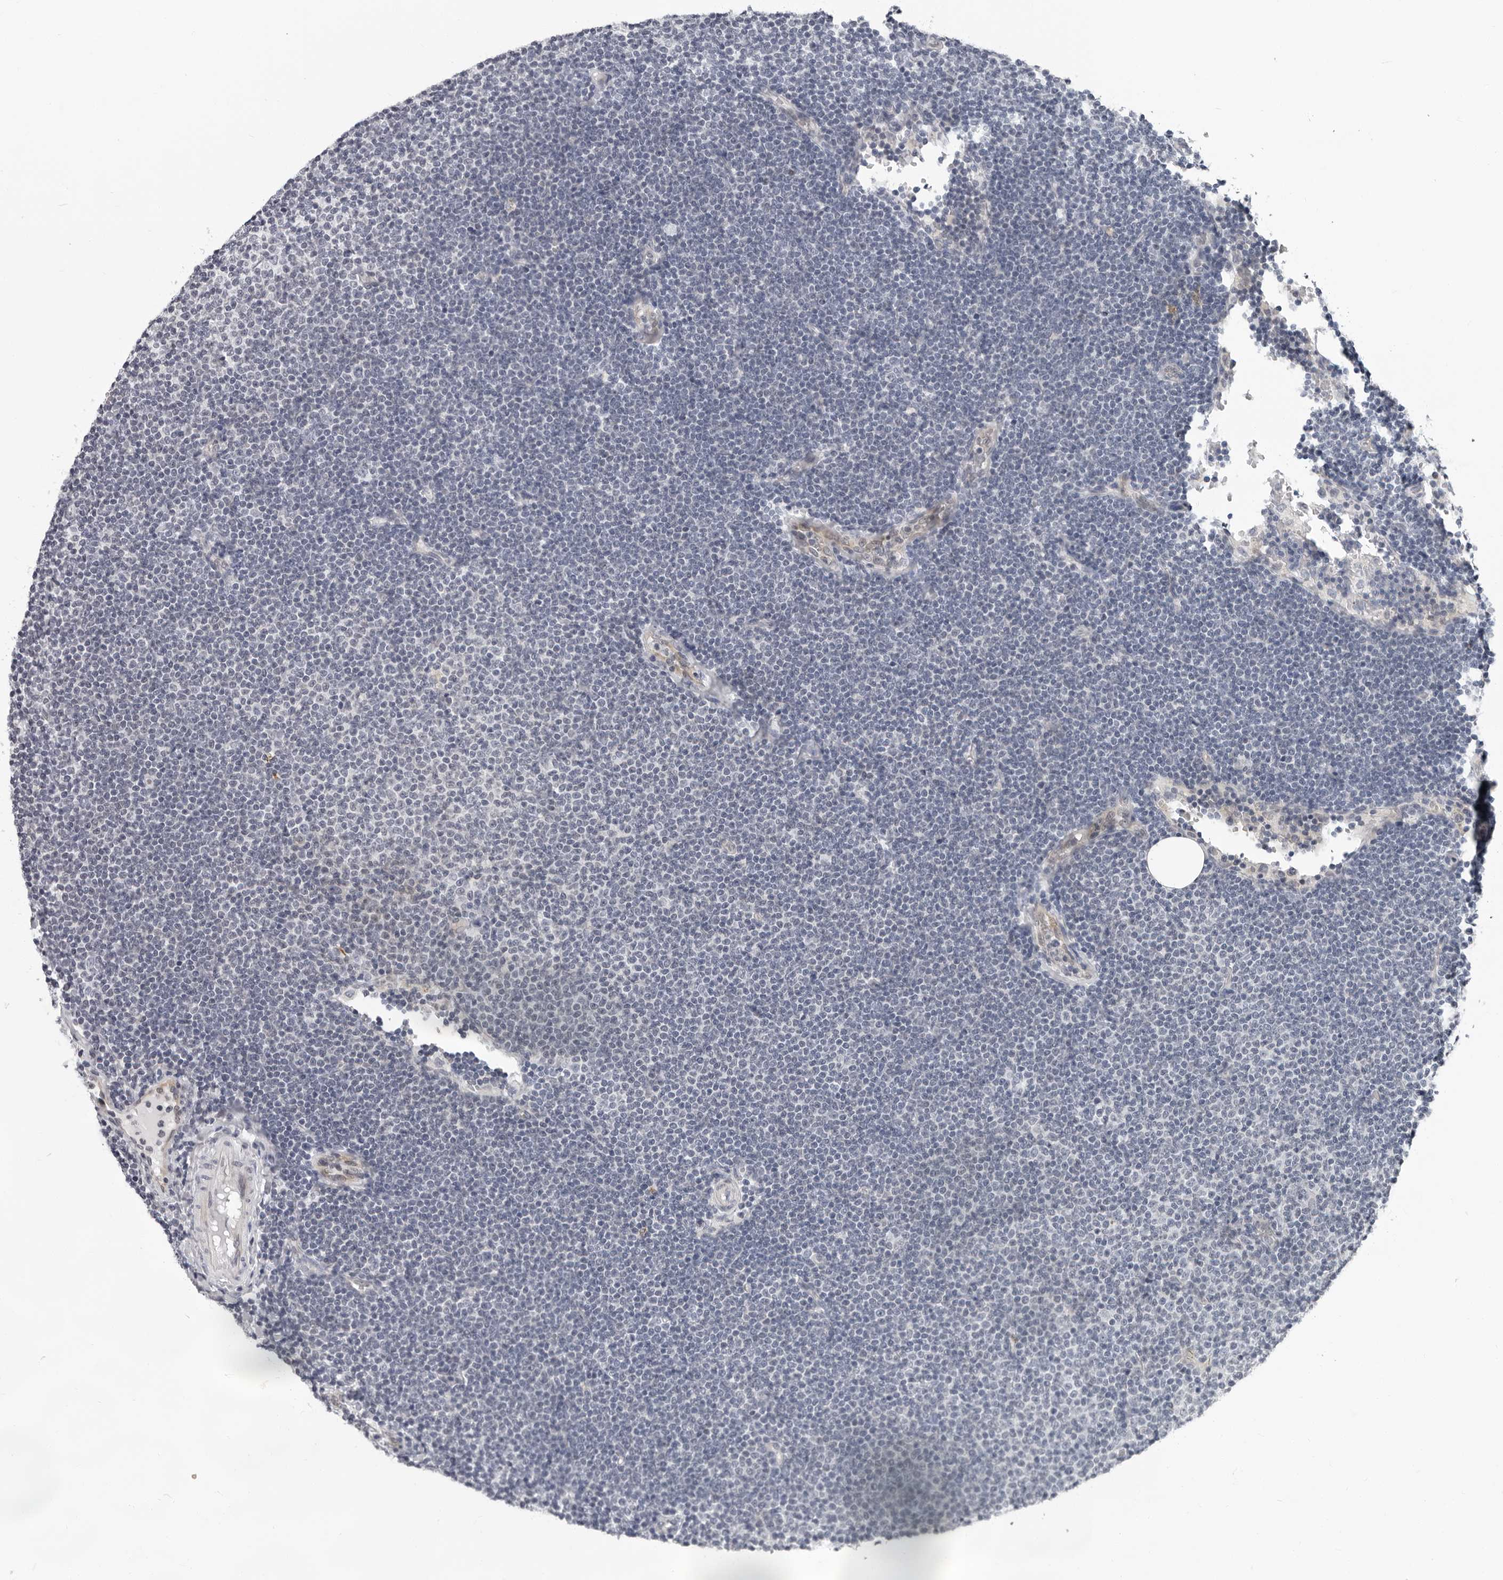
{"staining": {"intensity": "negative", "quantity": "none", "location": "none"}, "tissue": "lymphoma", "cell_type": "Tumor cells", "image_type": "cancer", "snomed": [{"axis": "morphology", "description": "Malignant lymphoma, non-Hodgkin's type, Low grade"}, {"axis": "topography", "description": "Lymph node"}], "caption": "An immunohistochemistry (IHC) photomicrograph of malignant lymphoma, non-Hodgkin's type (low-grade) is shown. There is no staining in tumor cells of malignant lymphoma, non-Hodgkin's type (low-grade).", "gene": "CCDC28B", "patient": {"sex": "female", "age": 53}}